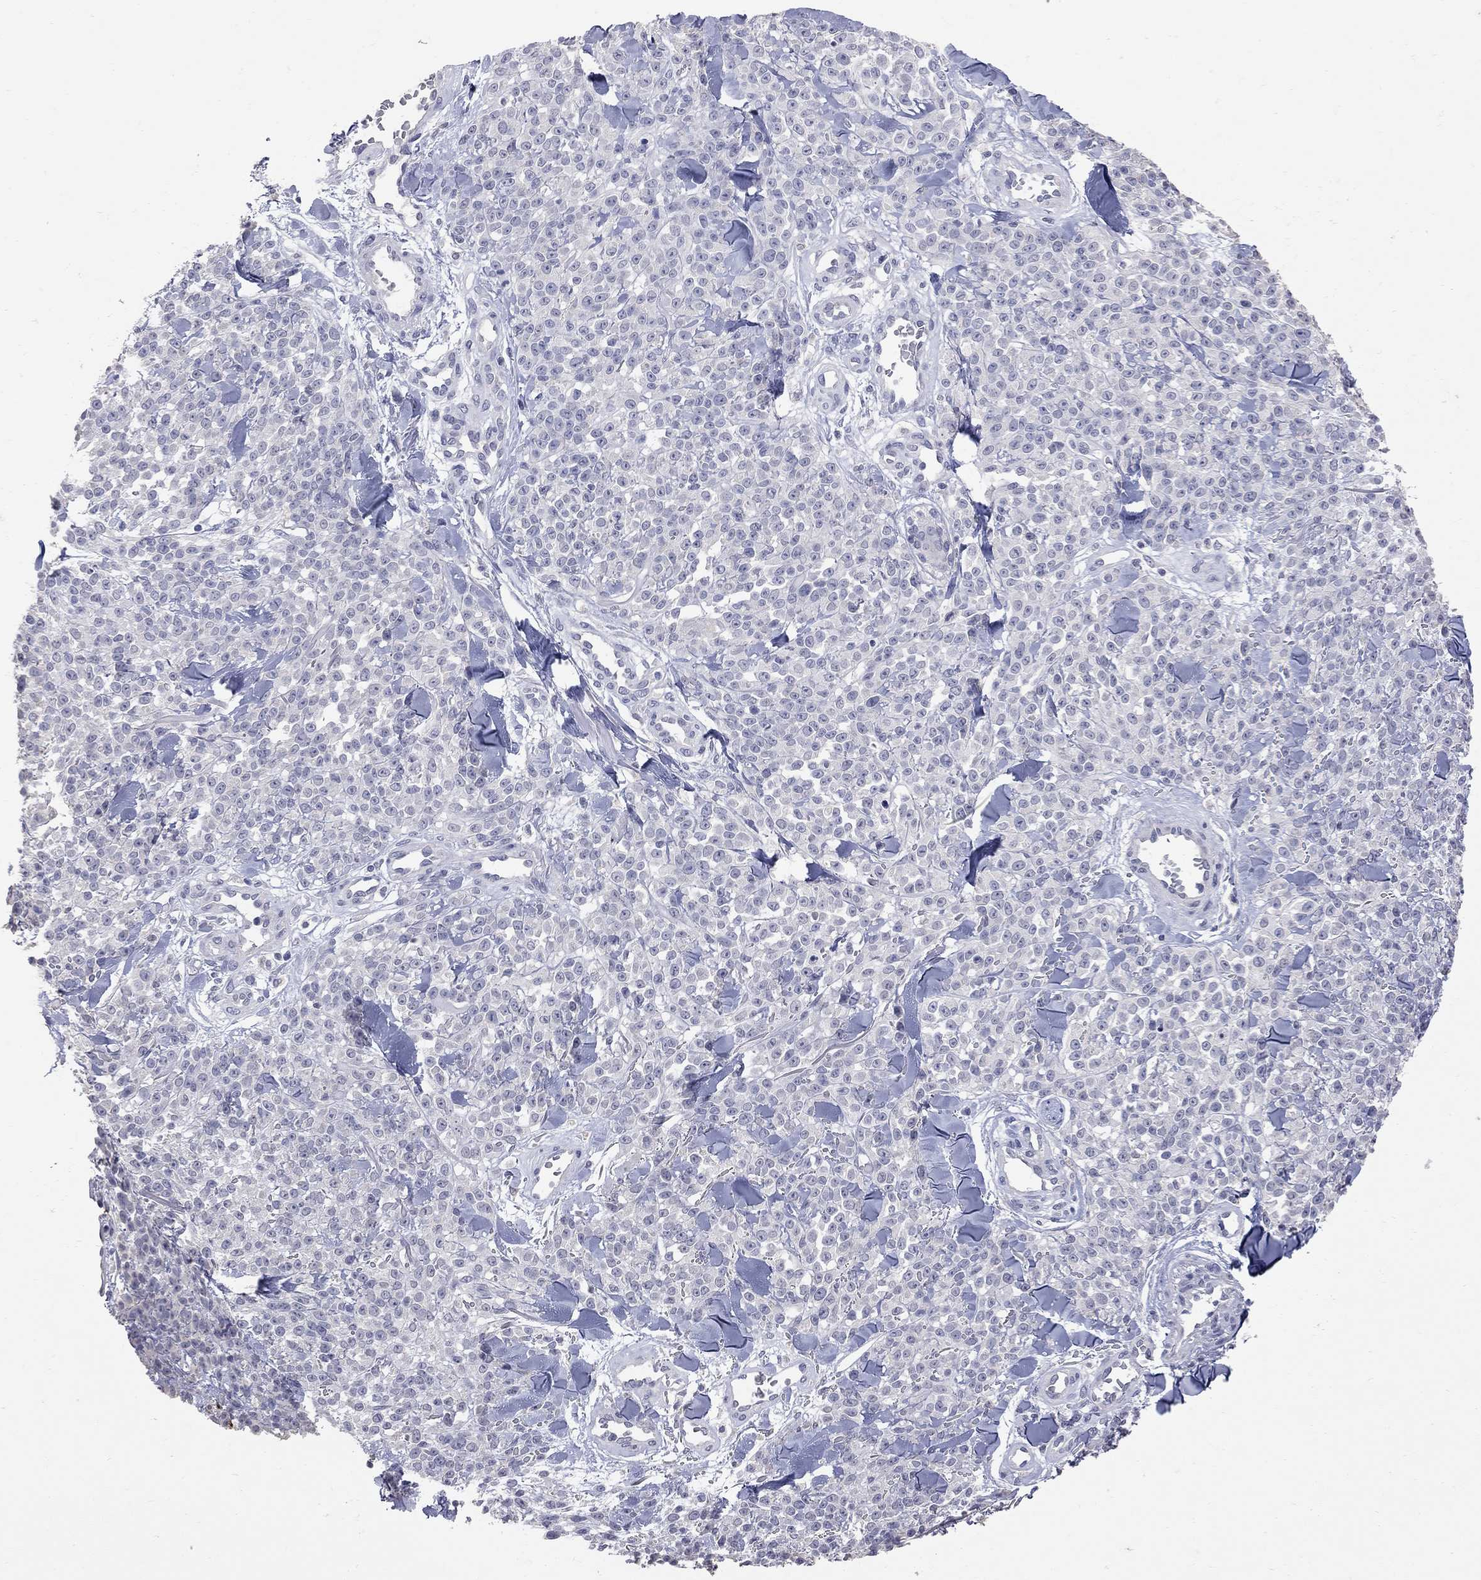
{"staining": {"intensity": "negative", "quantity": "none", "location": "none"}, "tissue": "melanoma", "cell_type": "Tumor cells", "image_type": "cancer", "snomed": [{"axis": "morphology", "description": "Malignant melanoma, NOS"}, {"axis": "topography", "description": "Skin"}, {"axis": "topography", "description": "Skin of trunk"}], "caption": "High power microscopy histopathology image of an immunohistochemistry (IHC) histopathology image of melanoma, revealing no significant staining in tumor cells.", "gene": "NOS2", "patient": {"sex": "male", "age": 74}}